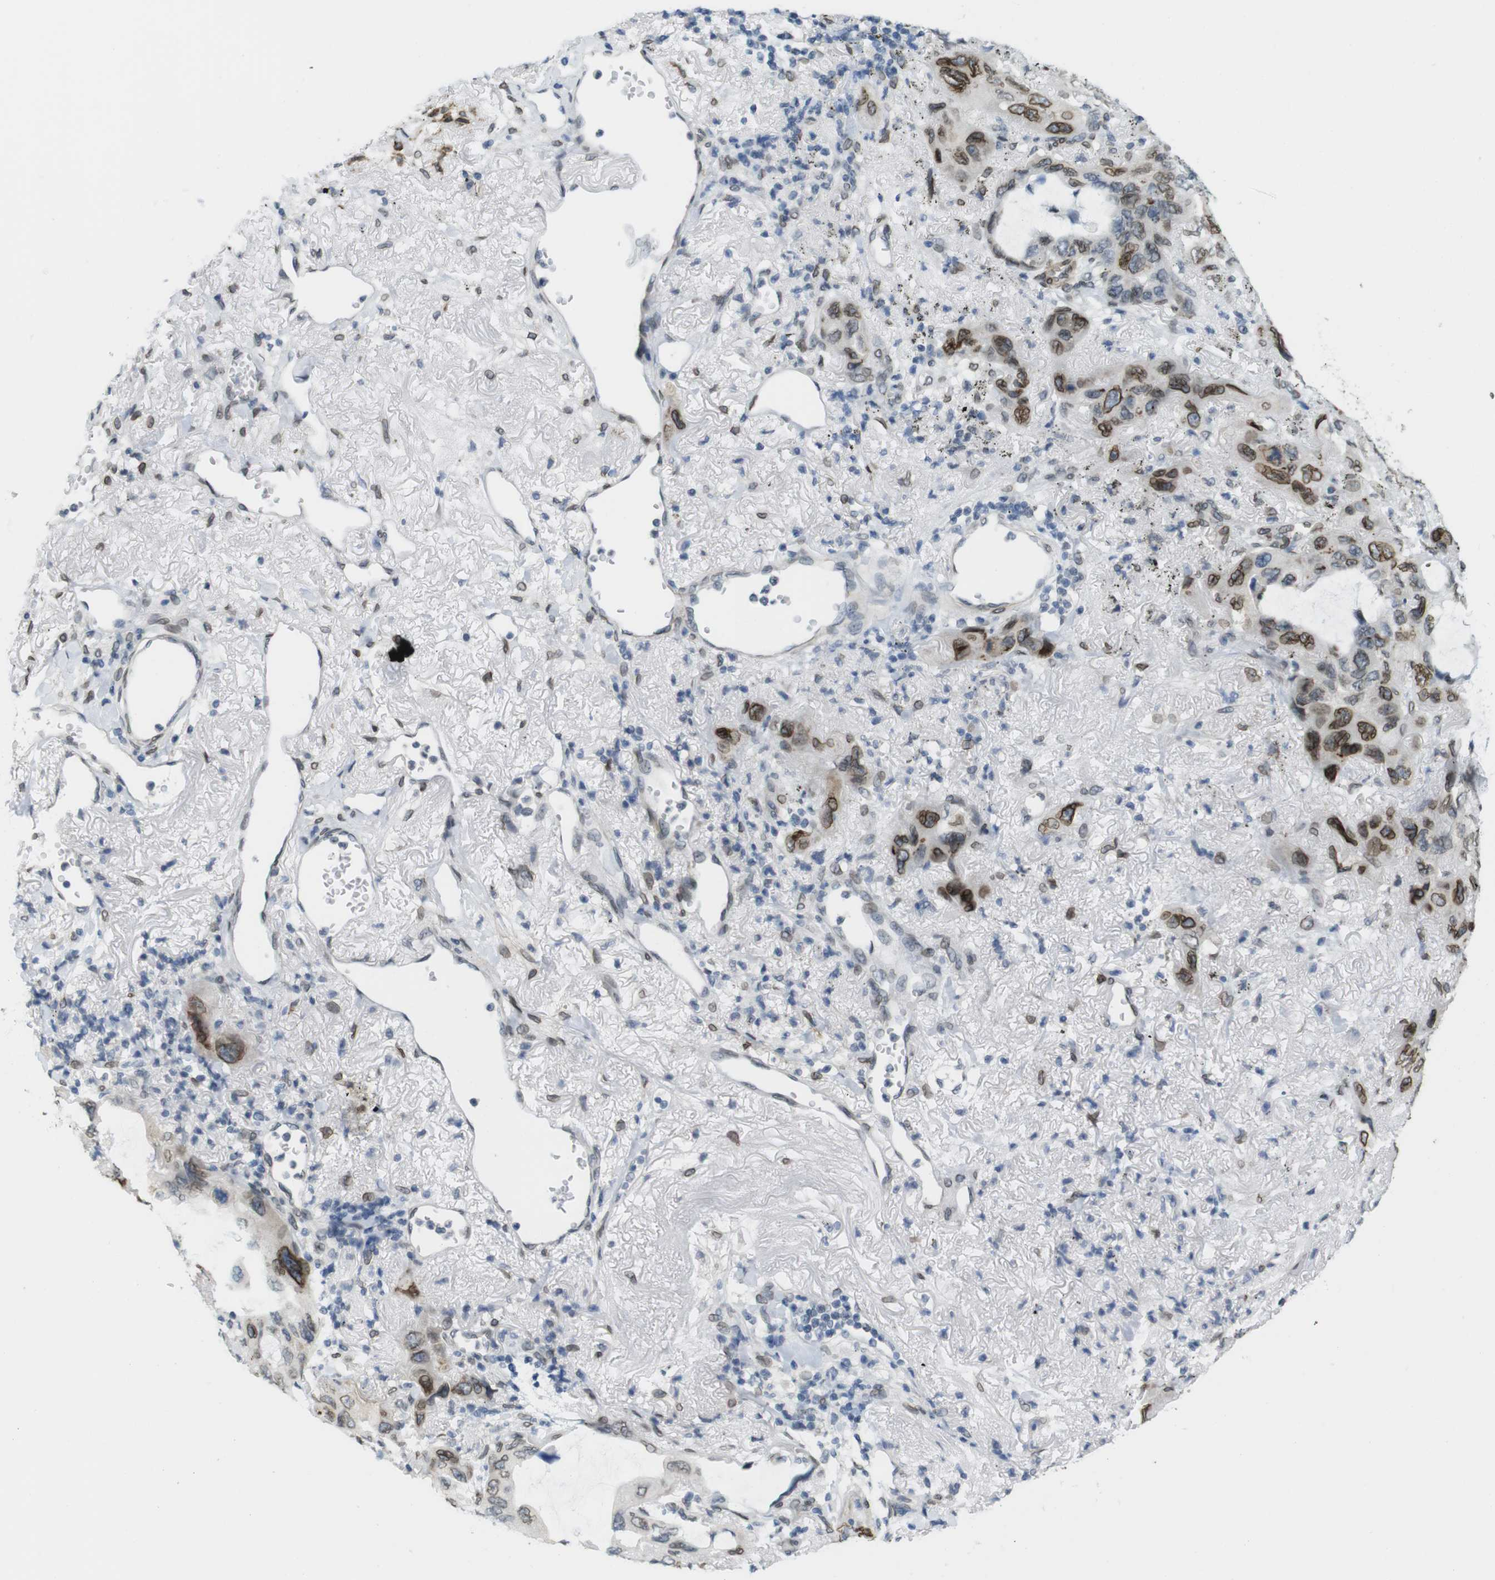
{"staining": {"intensity": "strong", "quantity": ">75%", "location": "cytoplasmic/membranous,nuclear"}, "tissue": "lung cancer", "cell_type": "Tumor cells", "image_type": "cancer", "snomed": [{"axis": "morphology", "description": "Squamous cell carcinoma, NOS"}, {"axis": "topography", "description": "Lung"}], "caption": "Protein analysis of lung squamous cell carcinoma tissue exhibits strong cytoplasmic/membranous and nuclear expression in about >75% of tumor cells. (DAB (3,3'-diaminobenzidine) = brown stain, brightfield microscopy at high magnification).", "gene": "ARL6IP6", "patient": {"sex": "female", "age": 73}}